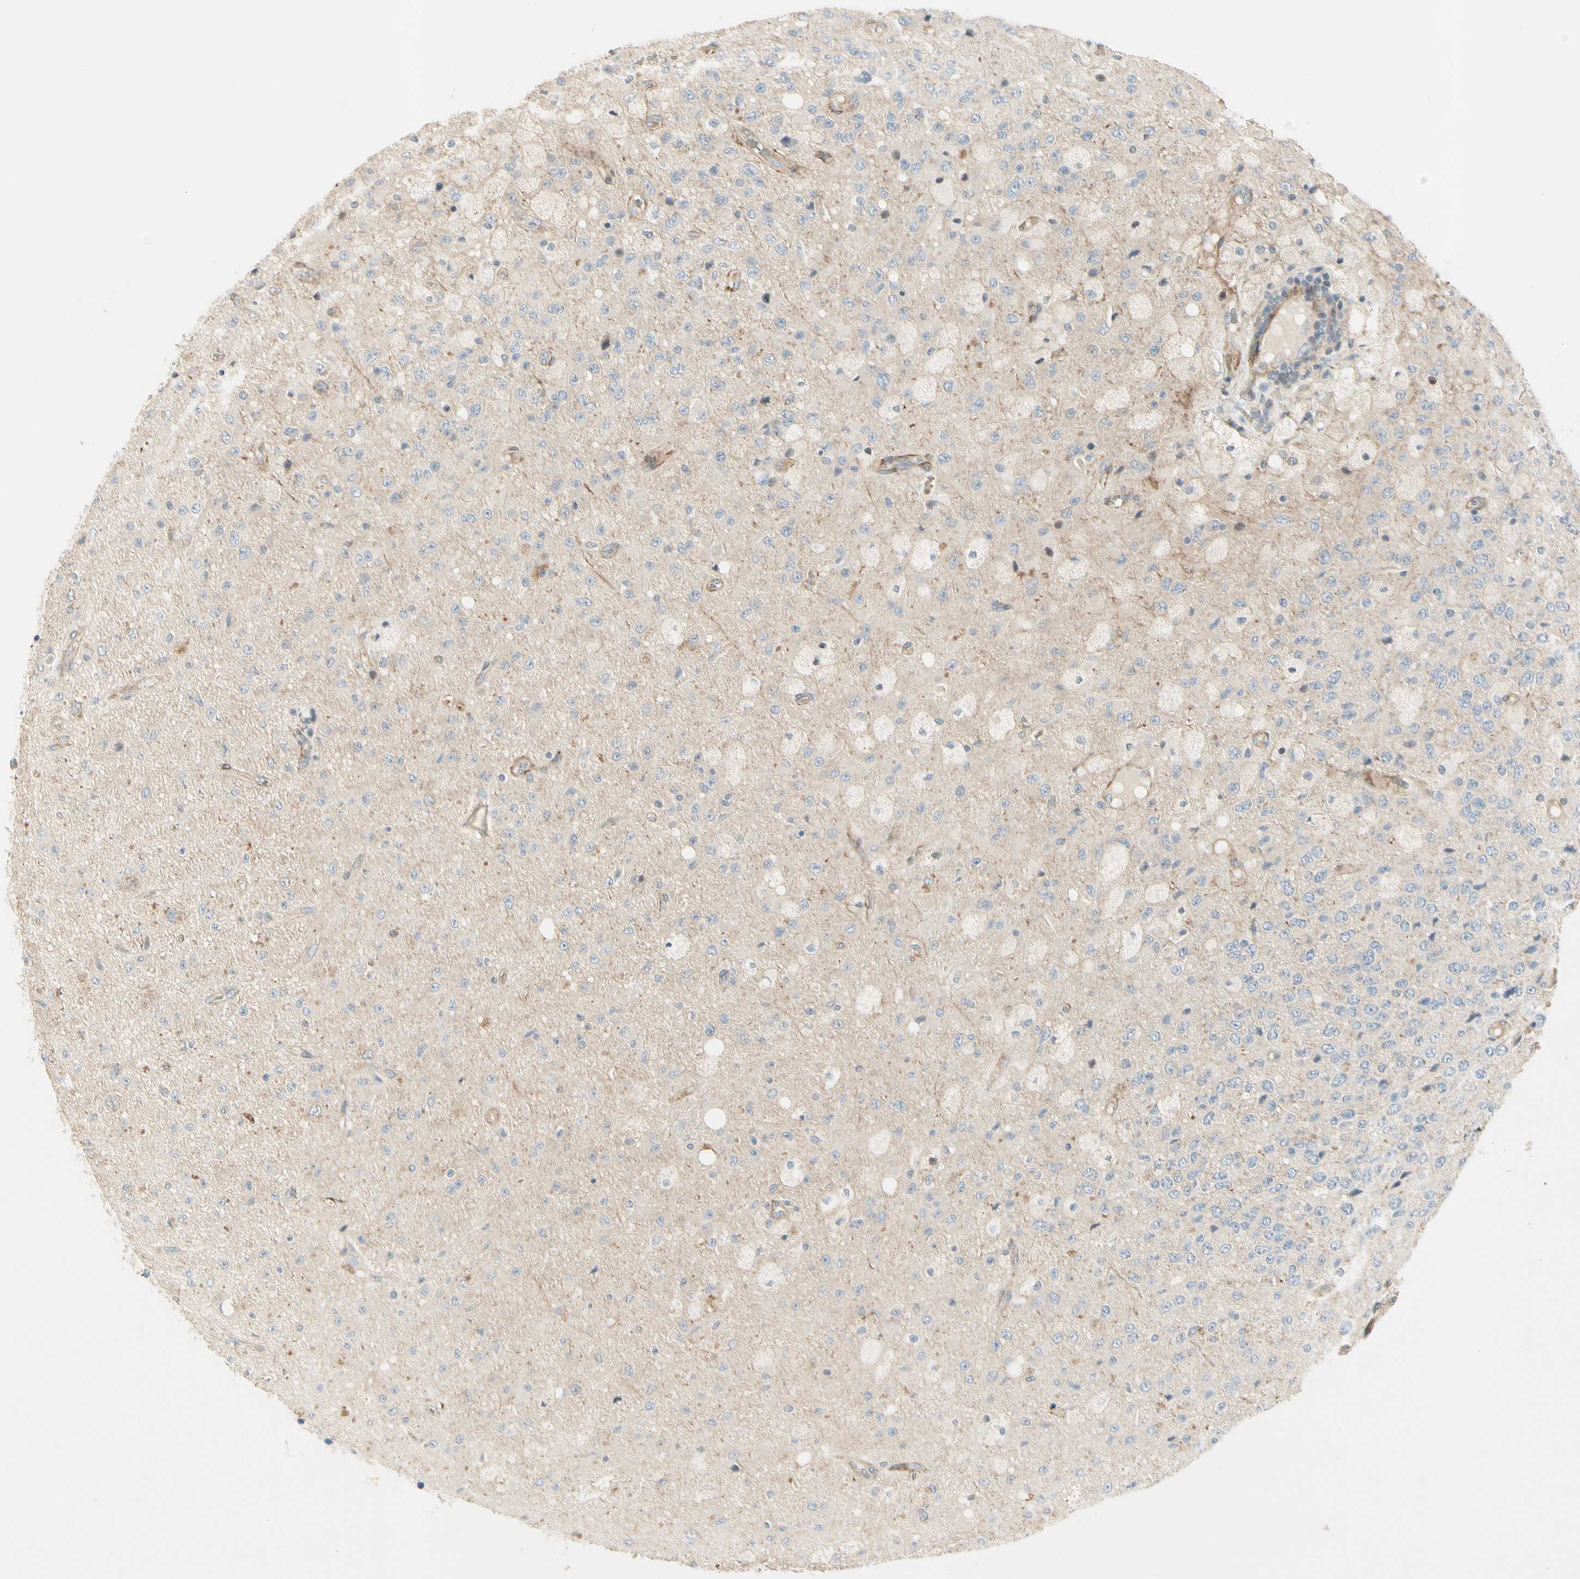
{"staining": {"intensity": "weak", "quantity": "<25%", "location": "cytoplasmic/membranous"}, "tissue": "glioma", "cell_type": "Tumor cells", "image_type": "cancer", "snomed": [{"axis": "morphology", "description": "Glioma, malignant, High grade"}, {"axis": "topography", "description": "pancreas cauda"}], "caption": "Image shows no protein staining in tumor cells of malignant glioma (high-grade) tissue. (Brightfield microscopy of DAB (3,3'-diaminobenzidine) IHC at high magnification).", "gene": "ADGRA3", "patient": {"sex": "male", "age": 60}}